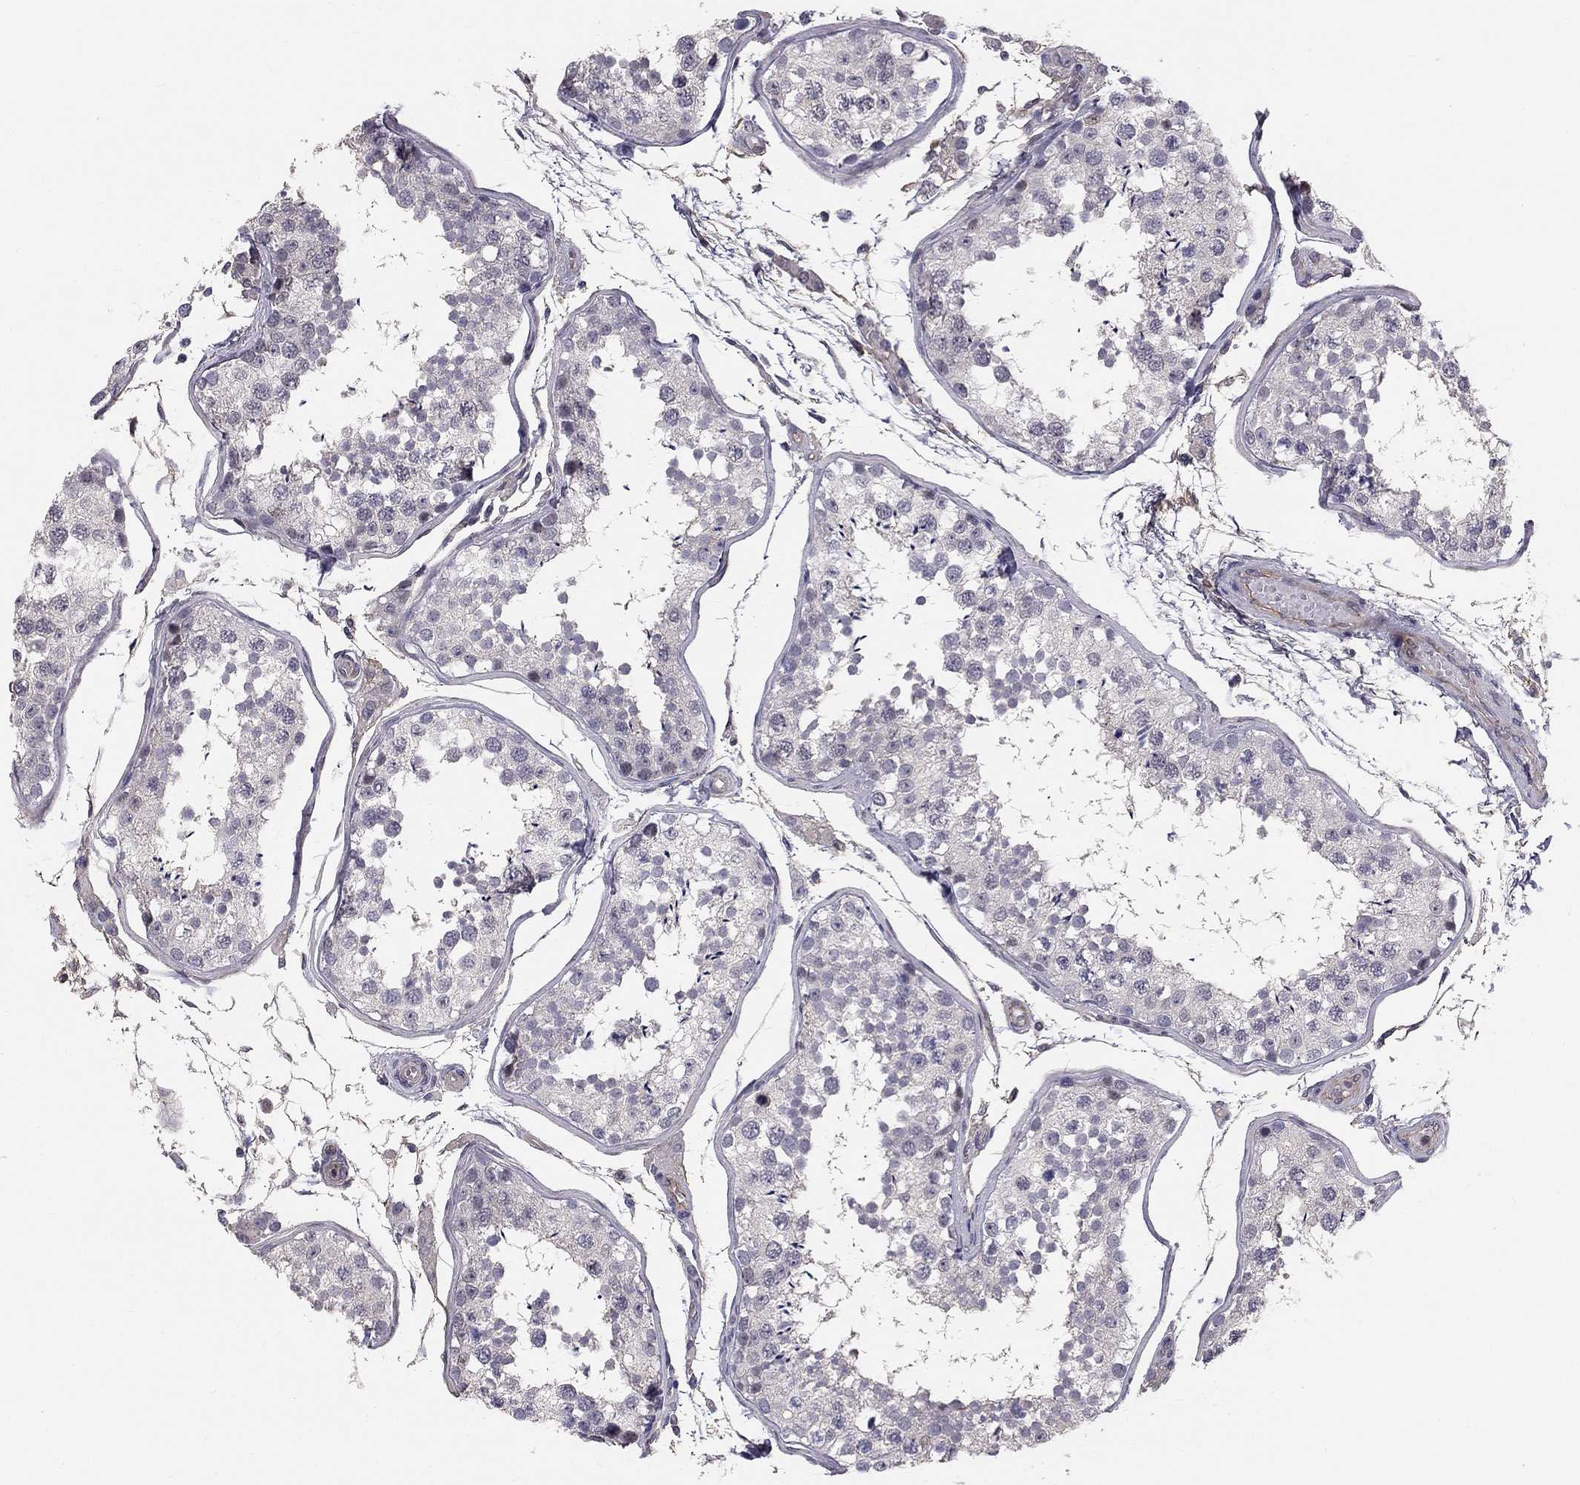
{"staining": {"intensity": "negative", "quantity": "none", "location": "none"}, "tissue": "testis", "cell_type": "Cells in seminiferous ducts", "image_type": "normal", "snomed": [{"axis": "morphology", "description": "Normal tissue, NOS"}, {"axis": "topography", "description": "Testis"}], "caption": "Immunohistochemistry (IHC) of normal testis exhibits no expression in cells in seminiferous ducts.", "gene": "GJB4", "patient": {"sex": "male", "age": 29}}